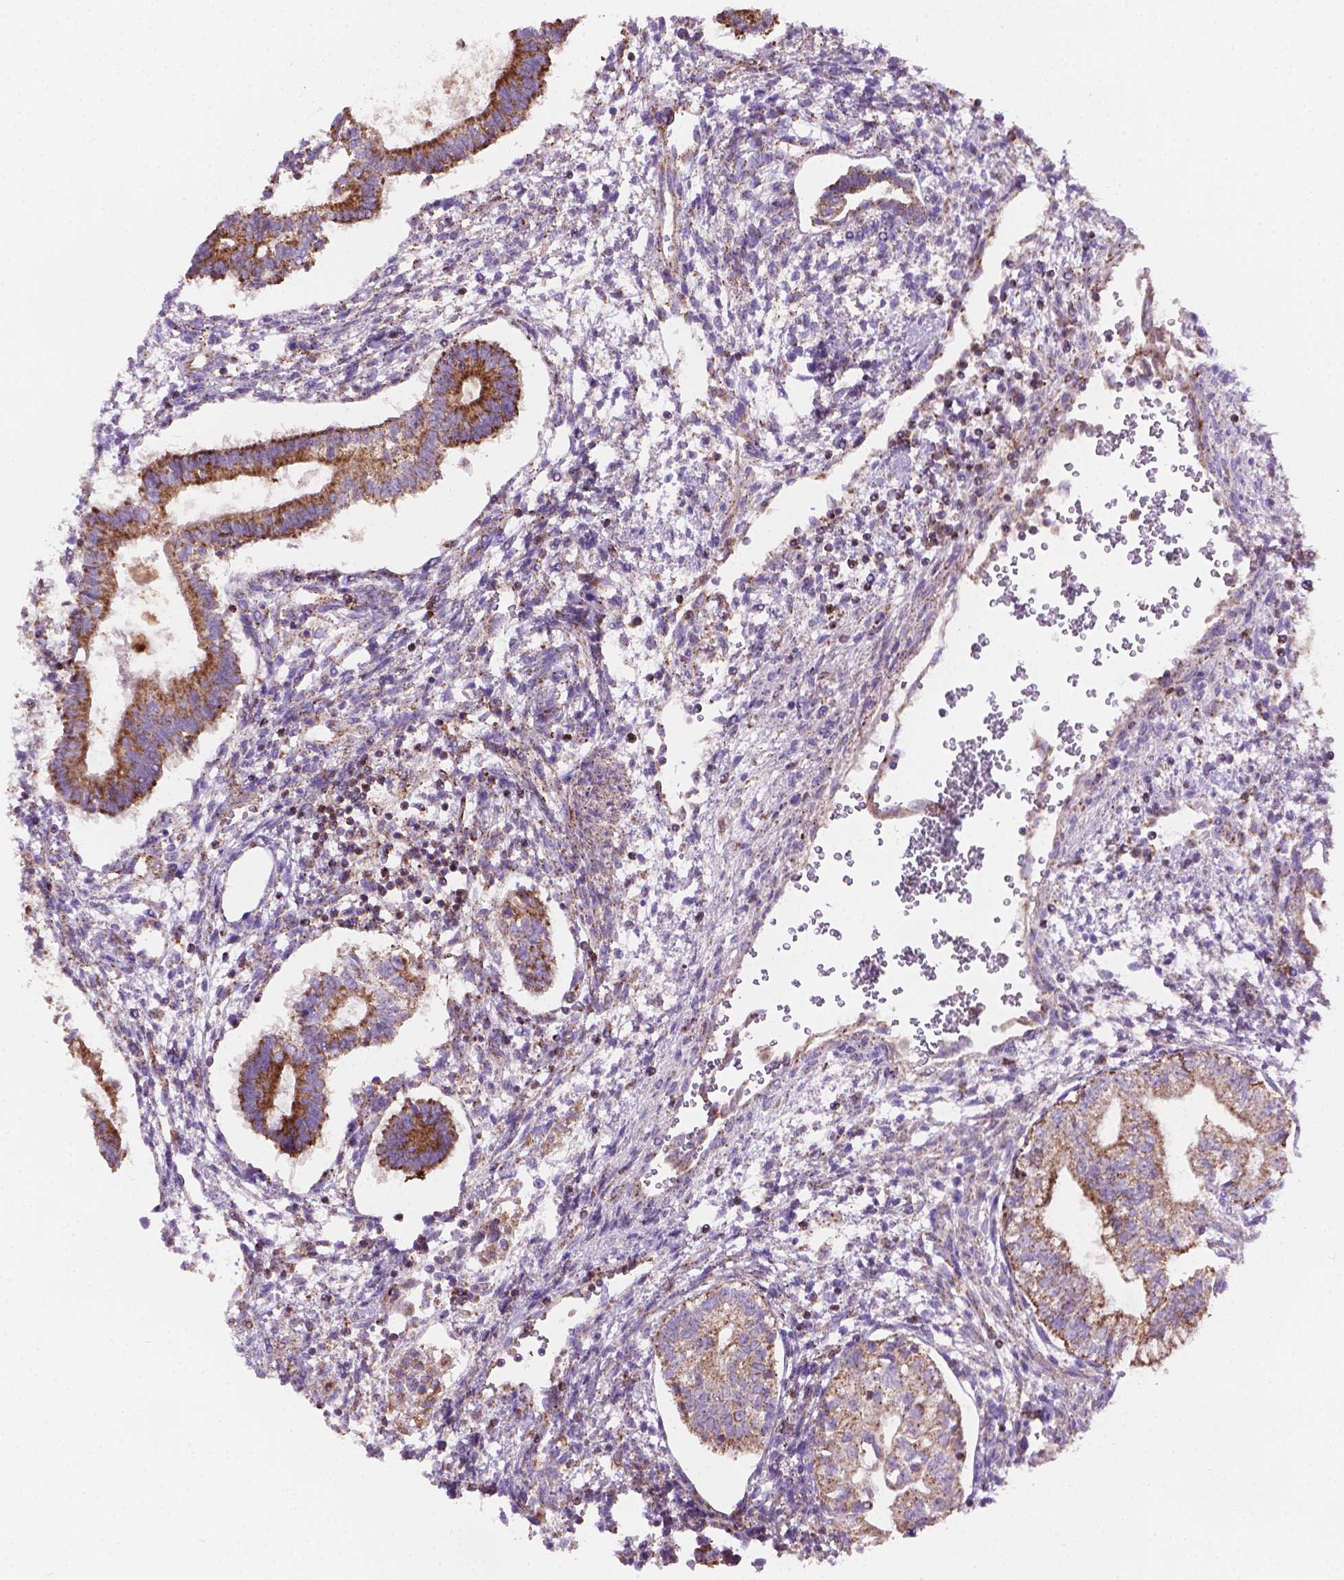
{"staining": {"intensity": "strong", "quantity": ">75%", "location": "cytoplasmic/membranous"}, "tissue": "testis cancer", "cell_type": "Tumor cells", "image_type": "cancer", "snomed": [{"axis": "morphology", "description": "Carcinoma, Embryonal, NOS"}, {"axis": "topography", "description": "Testis"}], "caption": "Protein staining of embryonal carcinoma (testis) tissue exhibits strong cytoplasmic/membranous positivity in approximately >75% of tumor cells.", "gene": "PIBF1", "patient": {"sex": "male", "age": 37}}